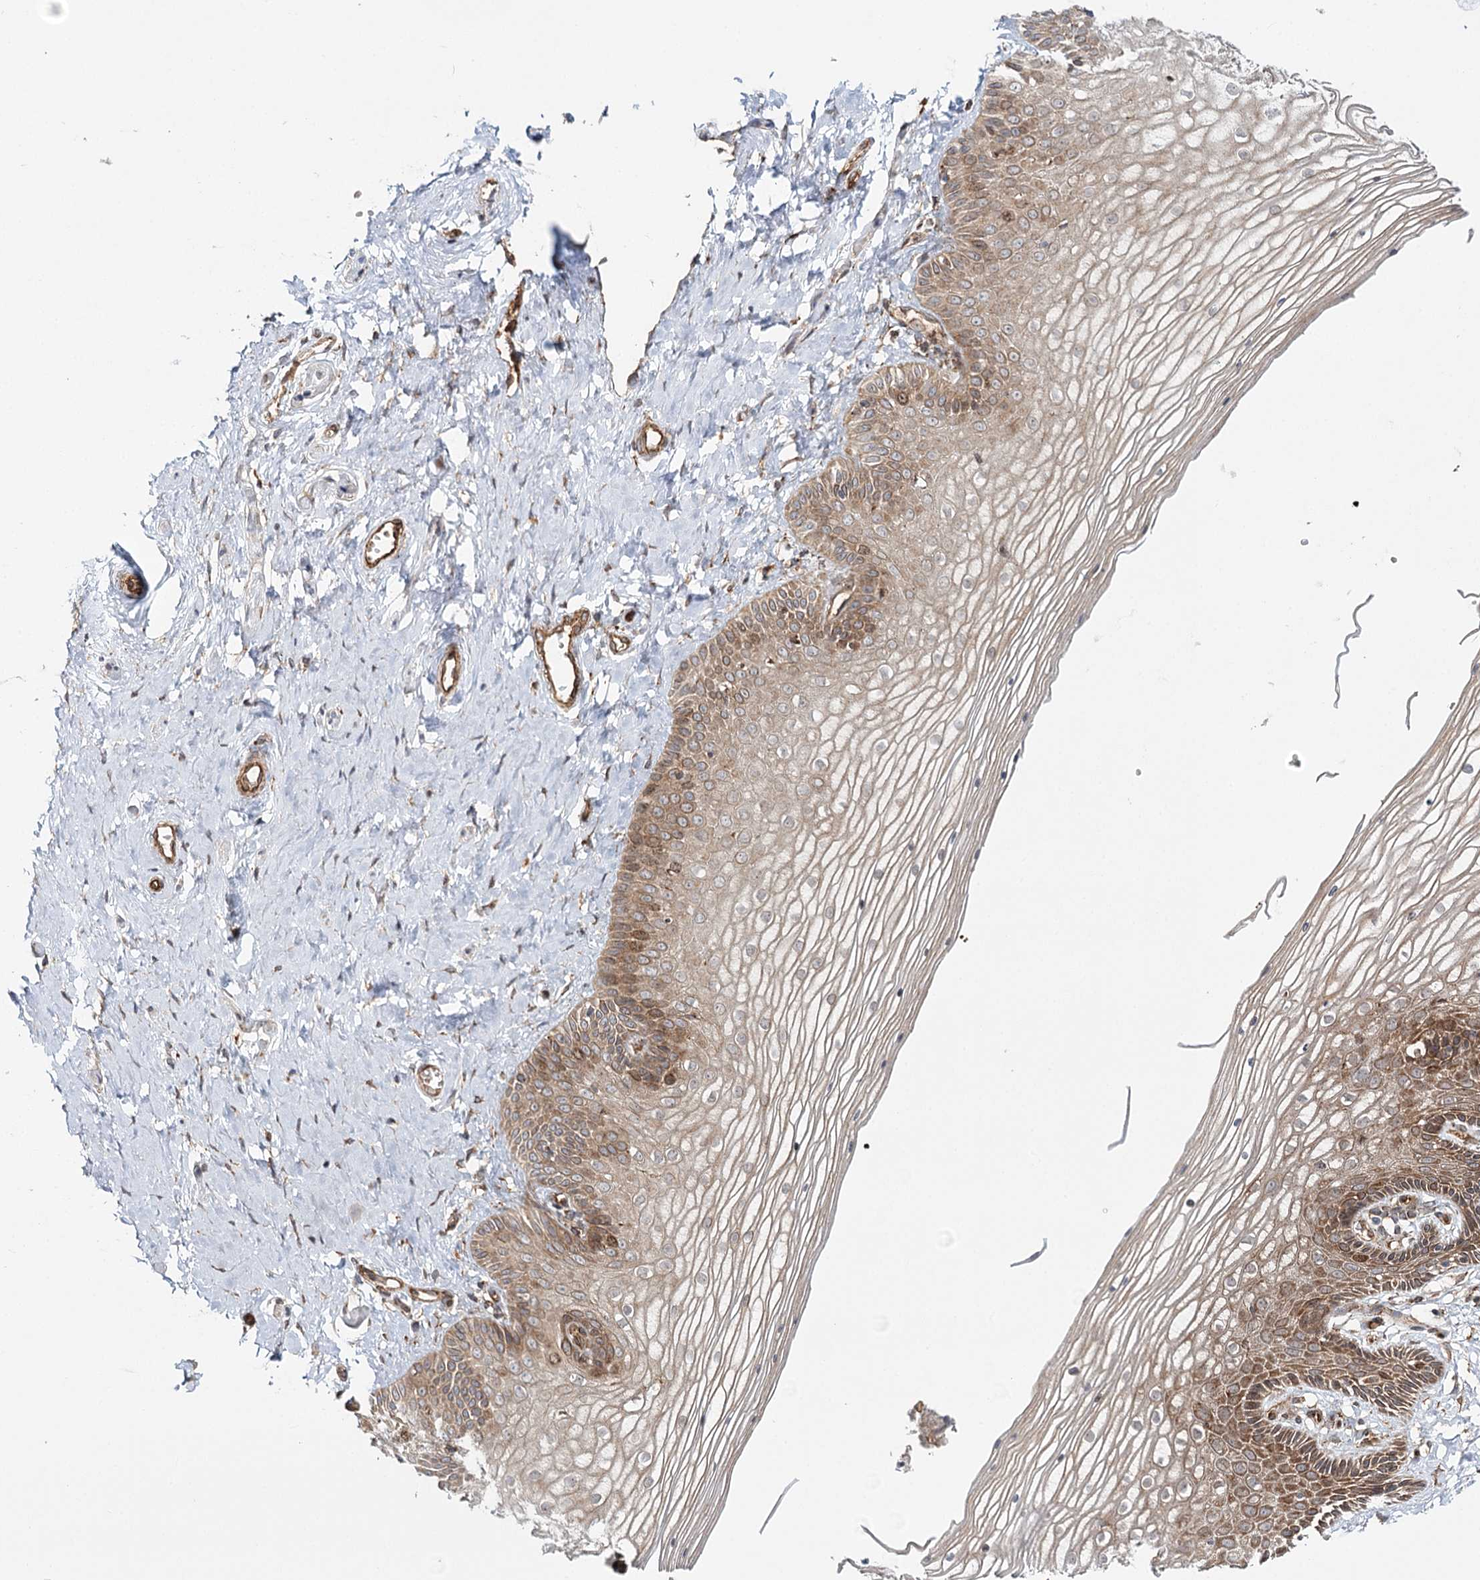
{"staining": {"intensity": "moderate", "quantity": ">75%", "location": "cytoplasmic/membranous"}, "tissue": "vagina", "cell_type": "Squamous epithelial cells", "image_type": "normal", "snomed": [{"axis": "morphology", "description": "Normal tissue, NOS"}, {"axis": "topography", "description": "Vagina"}, {"axis": "topography", "description": "Cervix"}], "caption": "High-power microscopy captured an immunohistochemistry (IHC) photomicrograph of normal vagina, revealing moderate cytoplasmic/membranous positivity in about >75% of squamous epithelial cells.", "gene": "MKNK1", "patient": {"sex": "female", "age": 40}}